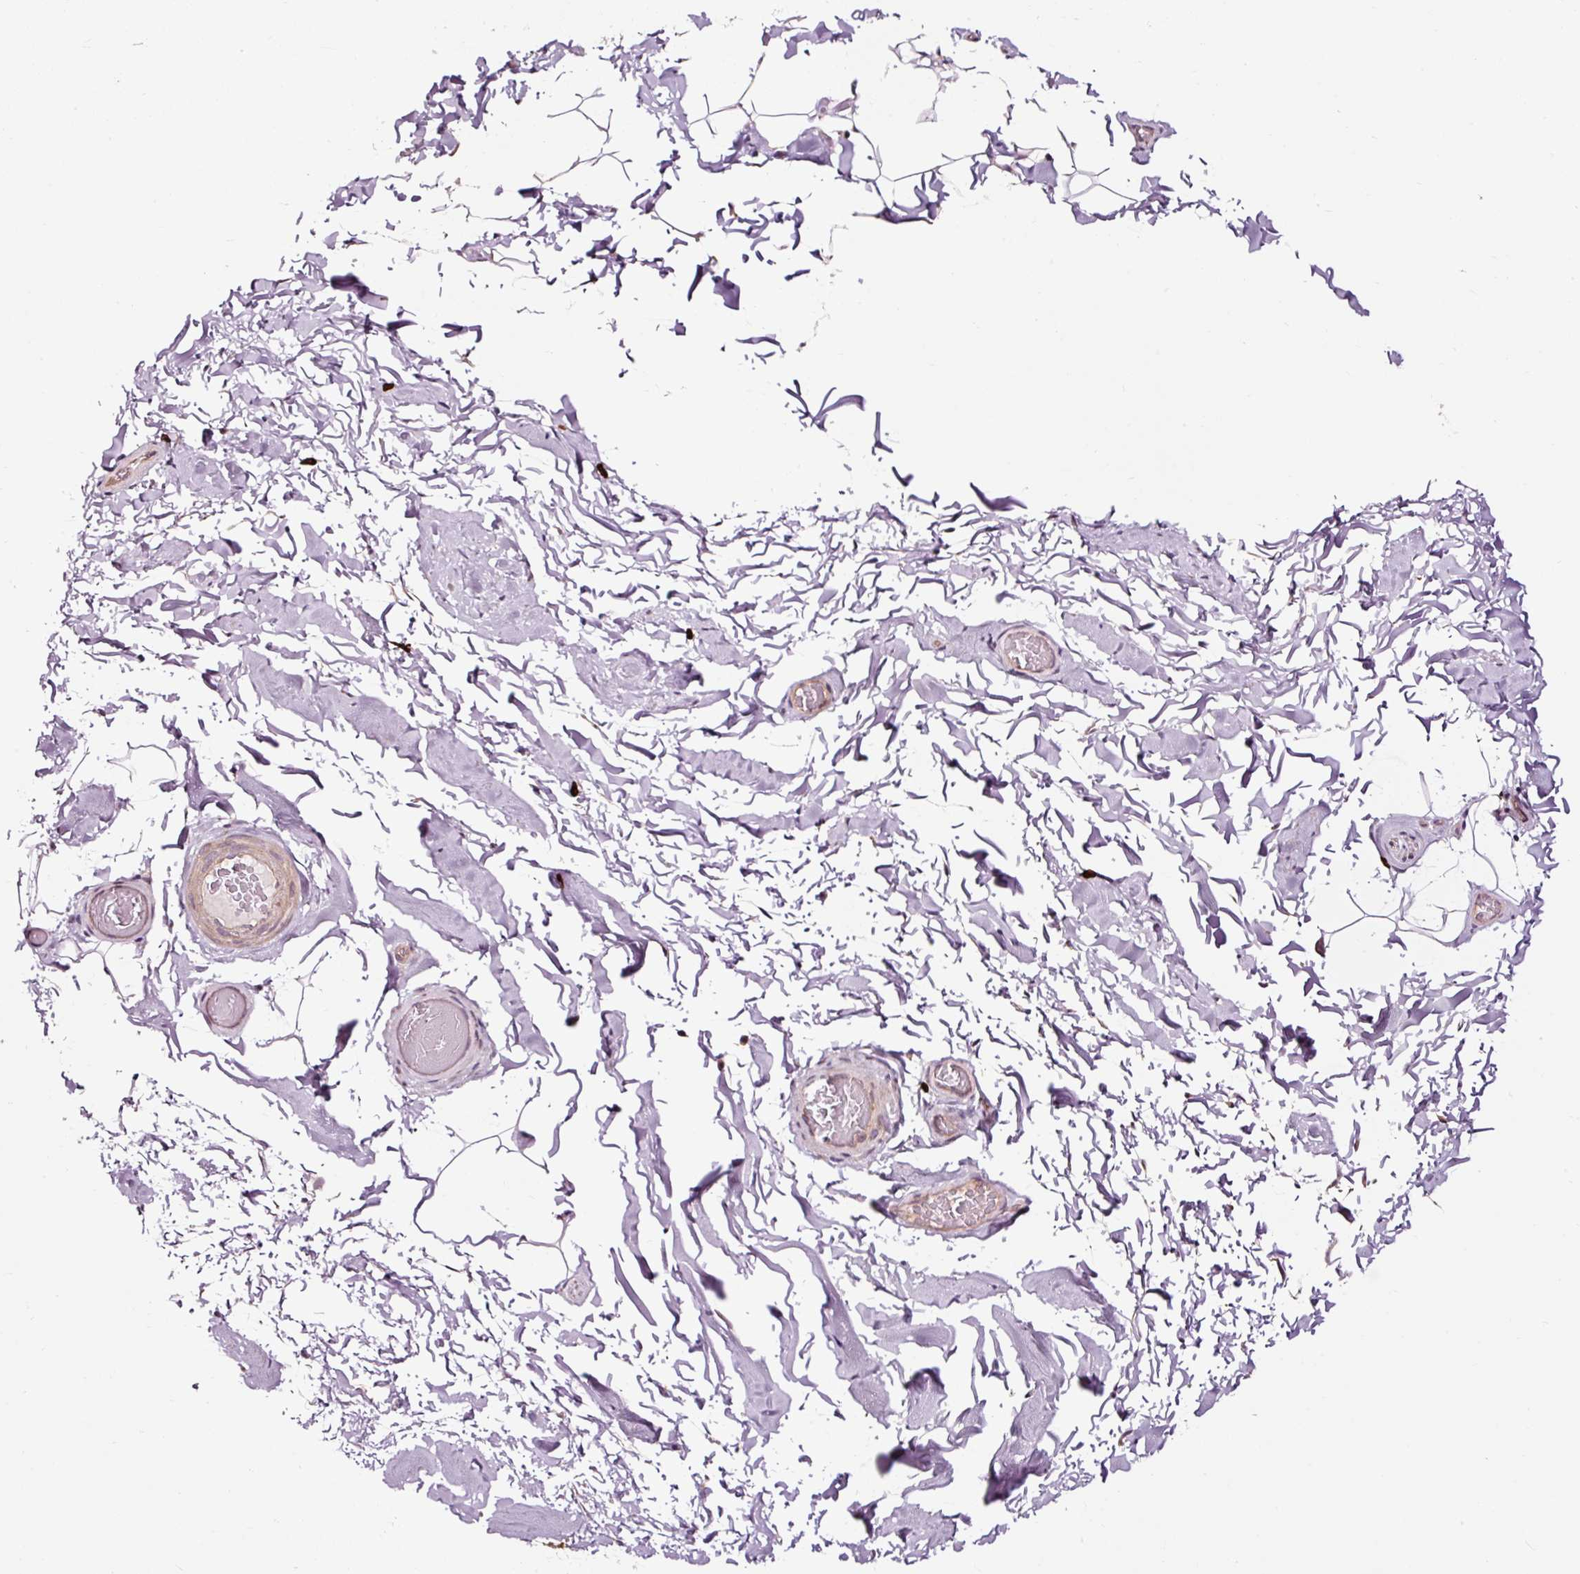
{"staining": {"intensity": "negative", "quantity": "none", "location": "none"}, "tissue": "adipose tissue", "cell_type": "Adipocytes", "image_type": "normal", "snomed": [{"axis": "morphology", "description": "Normal tissue, NOS"}, {"axis": "topography", "description": "Soft tissue"}, {"axis": "topography", "description": "Adipose tissue"}, {"axis": "topography", "description": "Vascular tissue"}, {"axis": "topography", "description": "Peripheral nerve tissue"}], "caption": "Immunohistochemistry (IHC) histopathology image of benign adipose tissue: adipose tissue stained with DAB exhibits no significant protein positivity in adipocytes. Nuclei are stained in blue.", "gene": "UTP14A", "patient": {"sex": "male", "age": 46}}